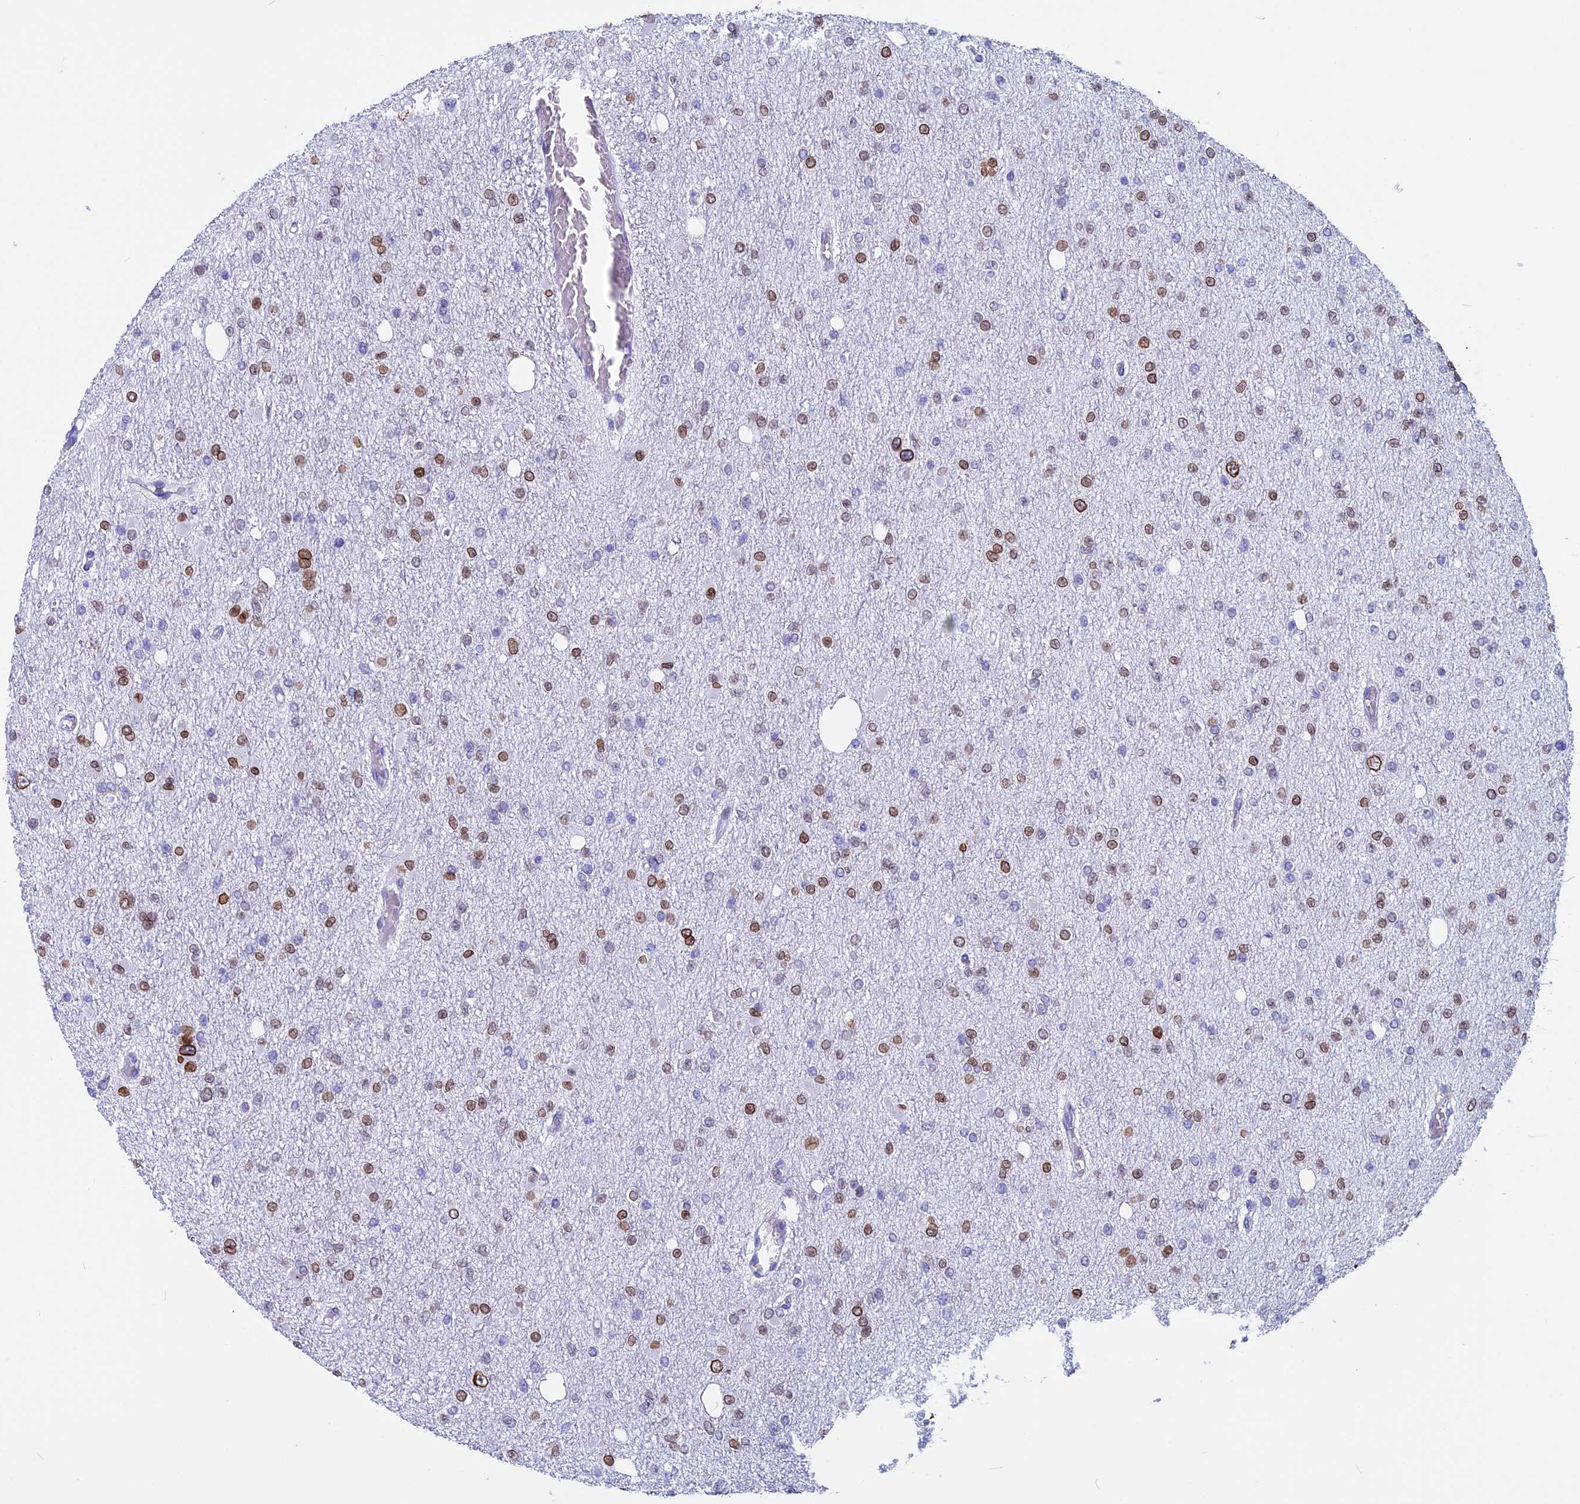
{"staining": {"intensity": "moderate", "quantity": "25%-75%", "location": "cytoplasmic/membranous,nuclear"}, "tissue": "glioma", "cell_type": "Tumor cells", "image_type": "cancer", "snomed": [{"axis": "morphology", "description": "Glioma, malignant, Low grade"}, {"axis": "topography", "description": "Brain"}], "caption": "Protein expression analysis of human malignant low-grade glioma reveals moderate cytoplasmic/membranous and nuclear expression in about 25%-75% of tumor cells. (brown staining indicates protein expression, while blue staining denotes nuclei).", "gene": "FAM169A", "patient": {"sex": "female", "age": 22}}